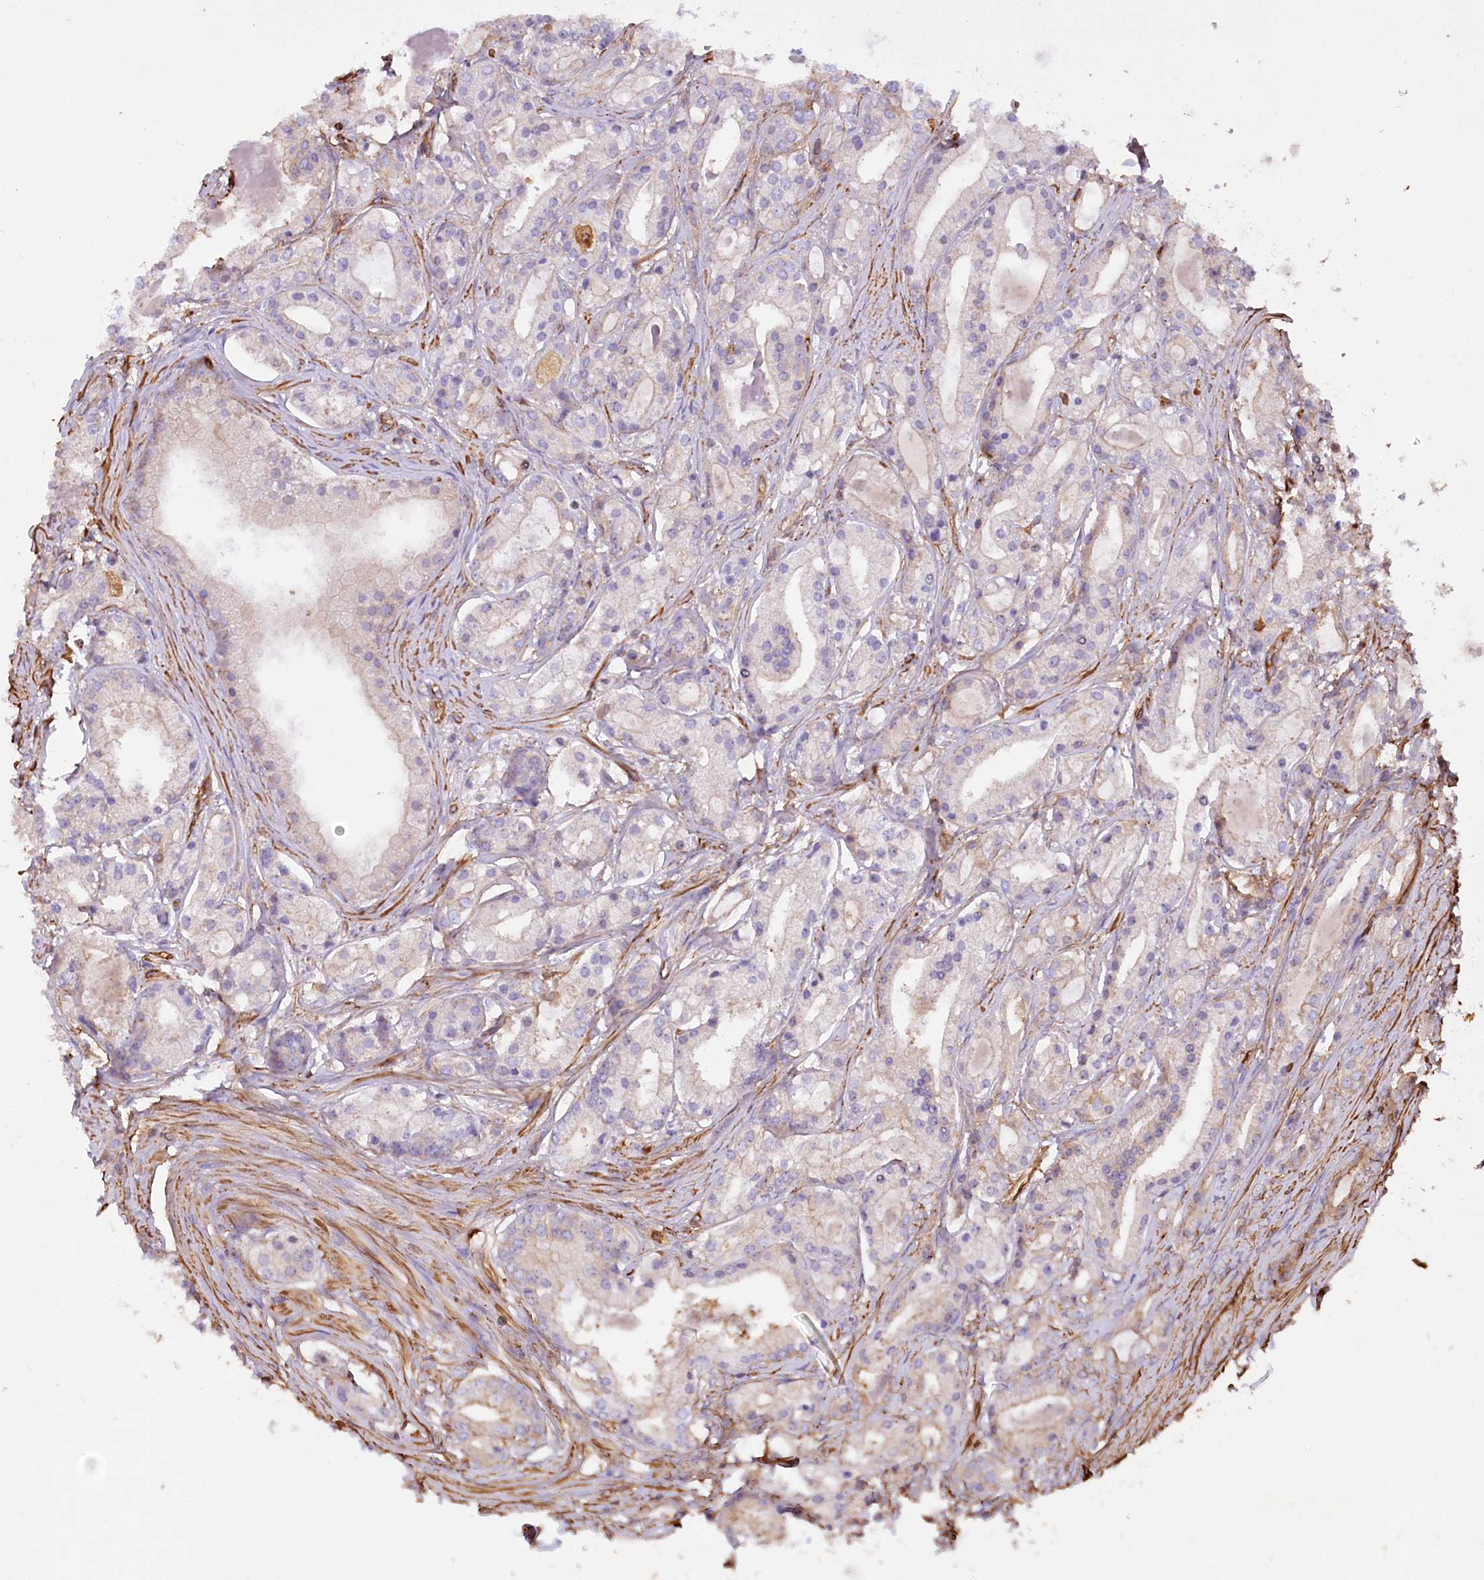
{"staining": {"intensity": "weak", "quantity": "<25%", "location": "cytoplasmic/membranous"}, "tissue": "prostate cancer", "cell_type": "Tumor cells", "image_type": "cancer", "snomed": [{"axis": "morphology", "description": "Adenocarcinoma, High grade"}, {"axis": "topography", "description": "Prostate"}], "caption": "This is an immunohistochemistry micrograph of high-grade adenocarcinoma (prostate). There is no staining in tumor cells.", "gene": "WDR36", "patient": {"sex": "male", "age": 59}}